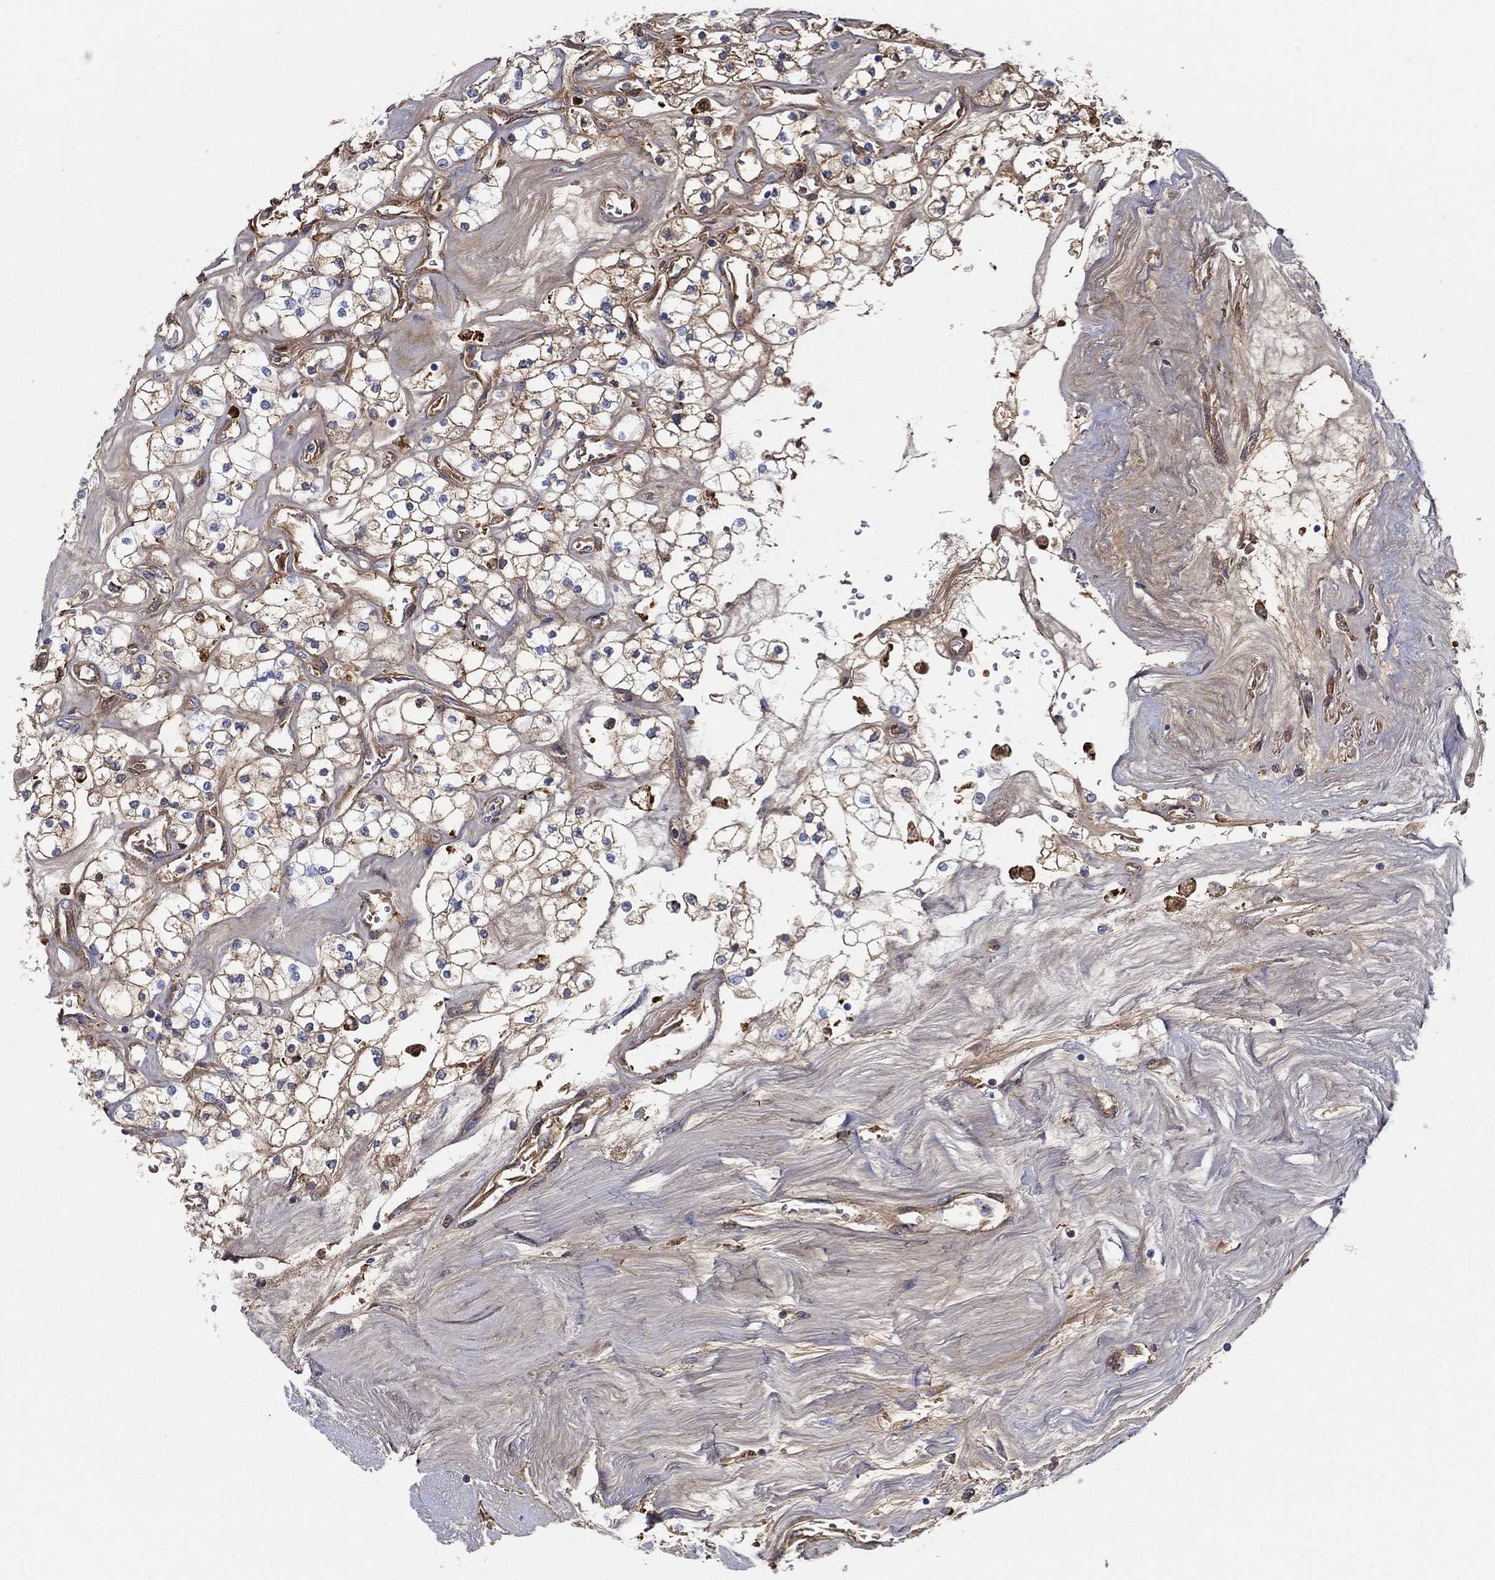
{"staining": {"intensity": "strong", "quantity": "25%-75%", "location": "cytoplasmic/membranous"}, "tissue": "renal cancer", "cell_type": "Tumor cells", "image_type": "cancer", "snomed": [{"axis": "morphology", "description": "Adenocarcinoma, NOS"}, {"axis": "topography", "description": "Kidney"}], "caption": "Immunohistochemical staining of renal cancer (adenocarcinoma) demonstrates high levels of strong cytoplasmic/membranous expression in about 25%-75% of tumor cells.", "gene": "IFNB1", "patient": {"sex": "male", "age": 80}}